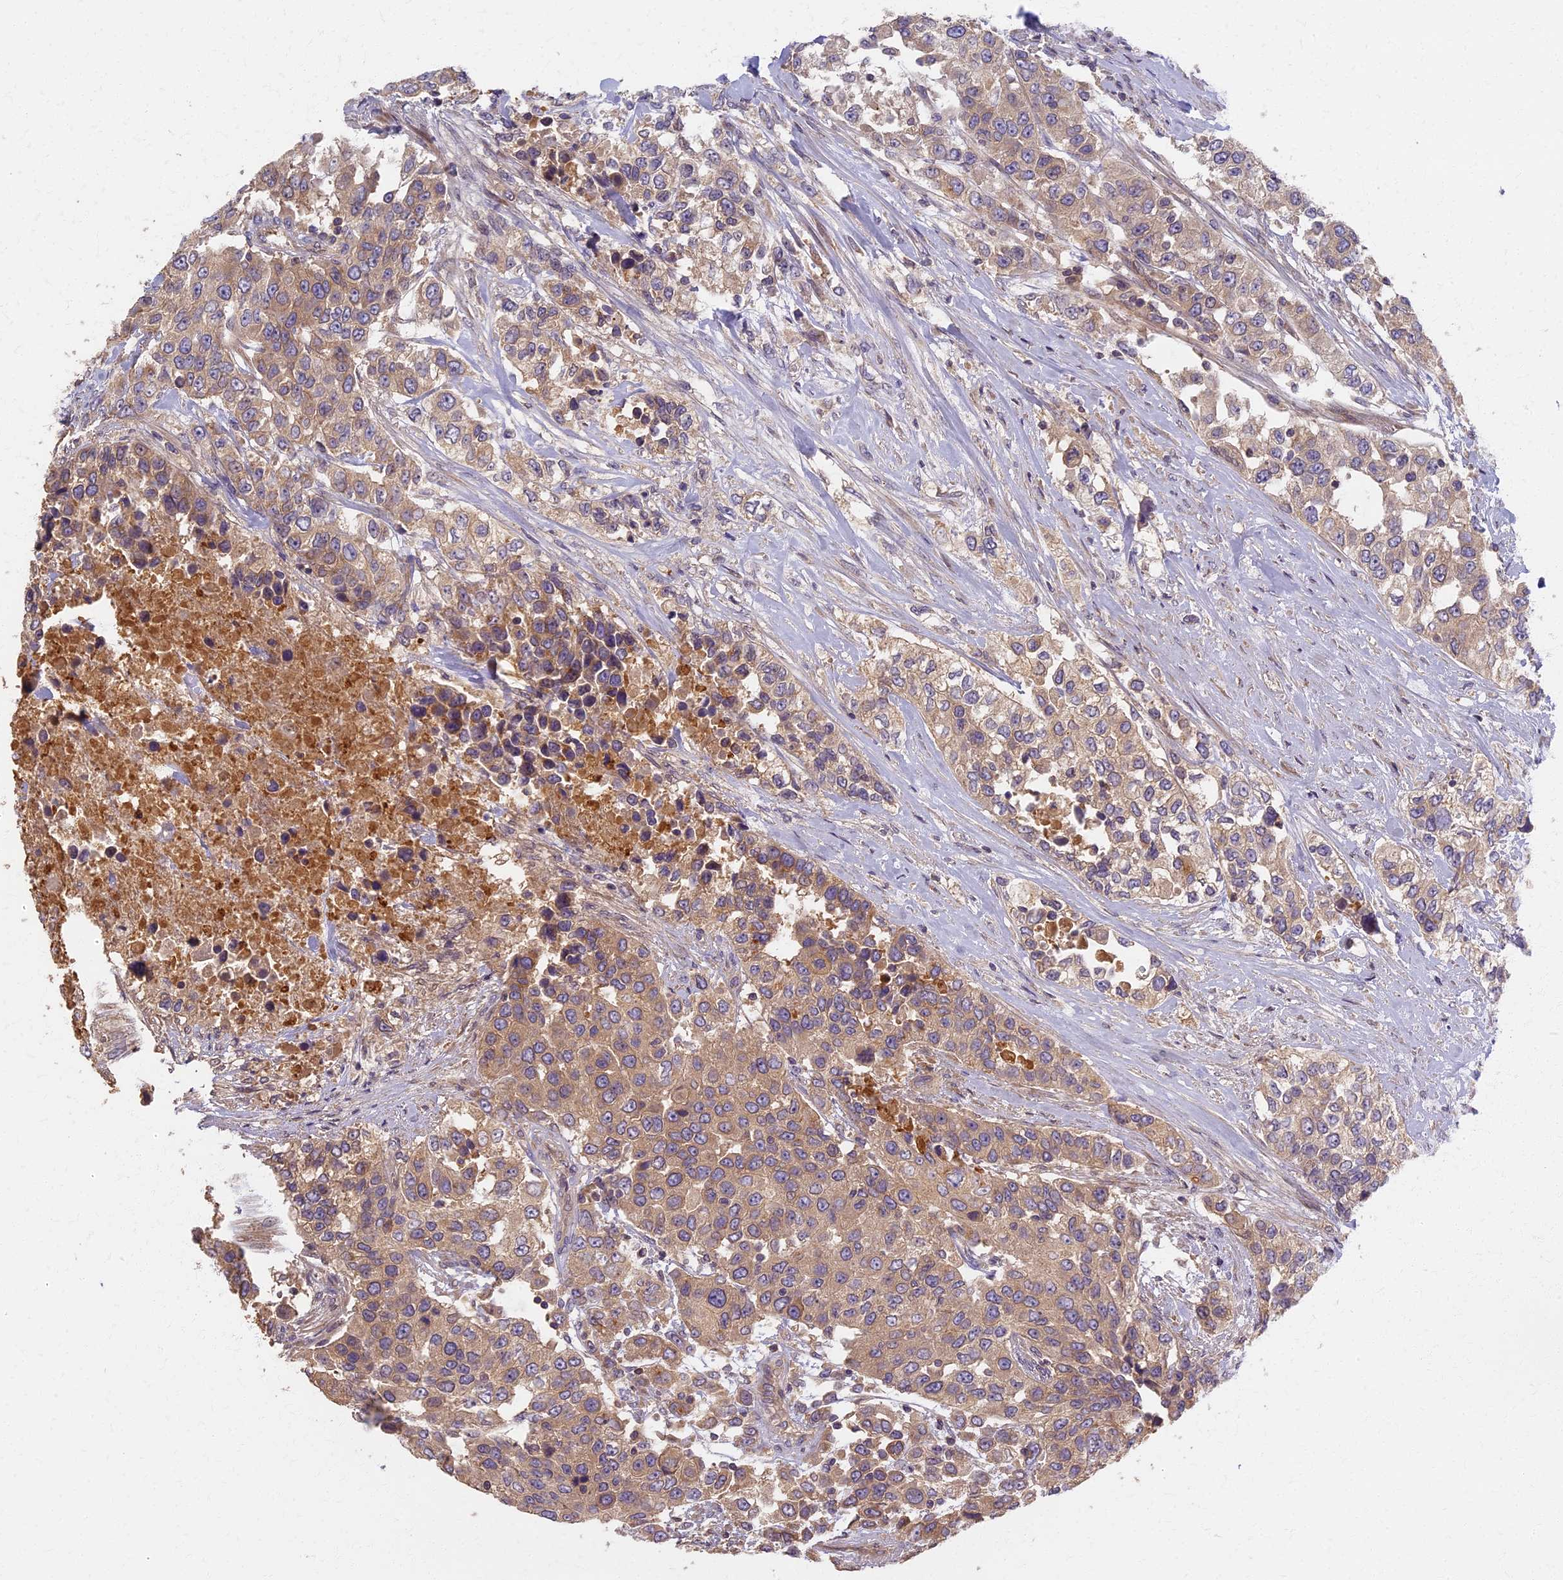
{"staining": {"intensity": "weak", "quantity": ">75%", "location": "cytoplasmic/membranous"}, "tissue": "urothelial cancer", "cell_type": "Tumor cells", "image_type": "cancer", "snomed": [{"axis": "morphology", "description": "Urothelial carcinoma, High grade"}, {"axis": "topography", "description": "Urinary bladder"}], "caption": "This micrograph exhibits IHC staining of urothelial cancer, with low weak cytoplasmic/membranous positivity in about >75% of tumor cells.", "gene": "AP4E1", "patient": {"sex": "female", "age": 80}}